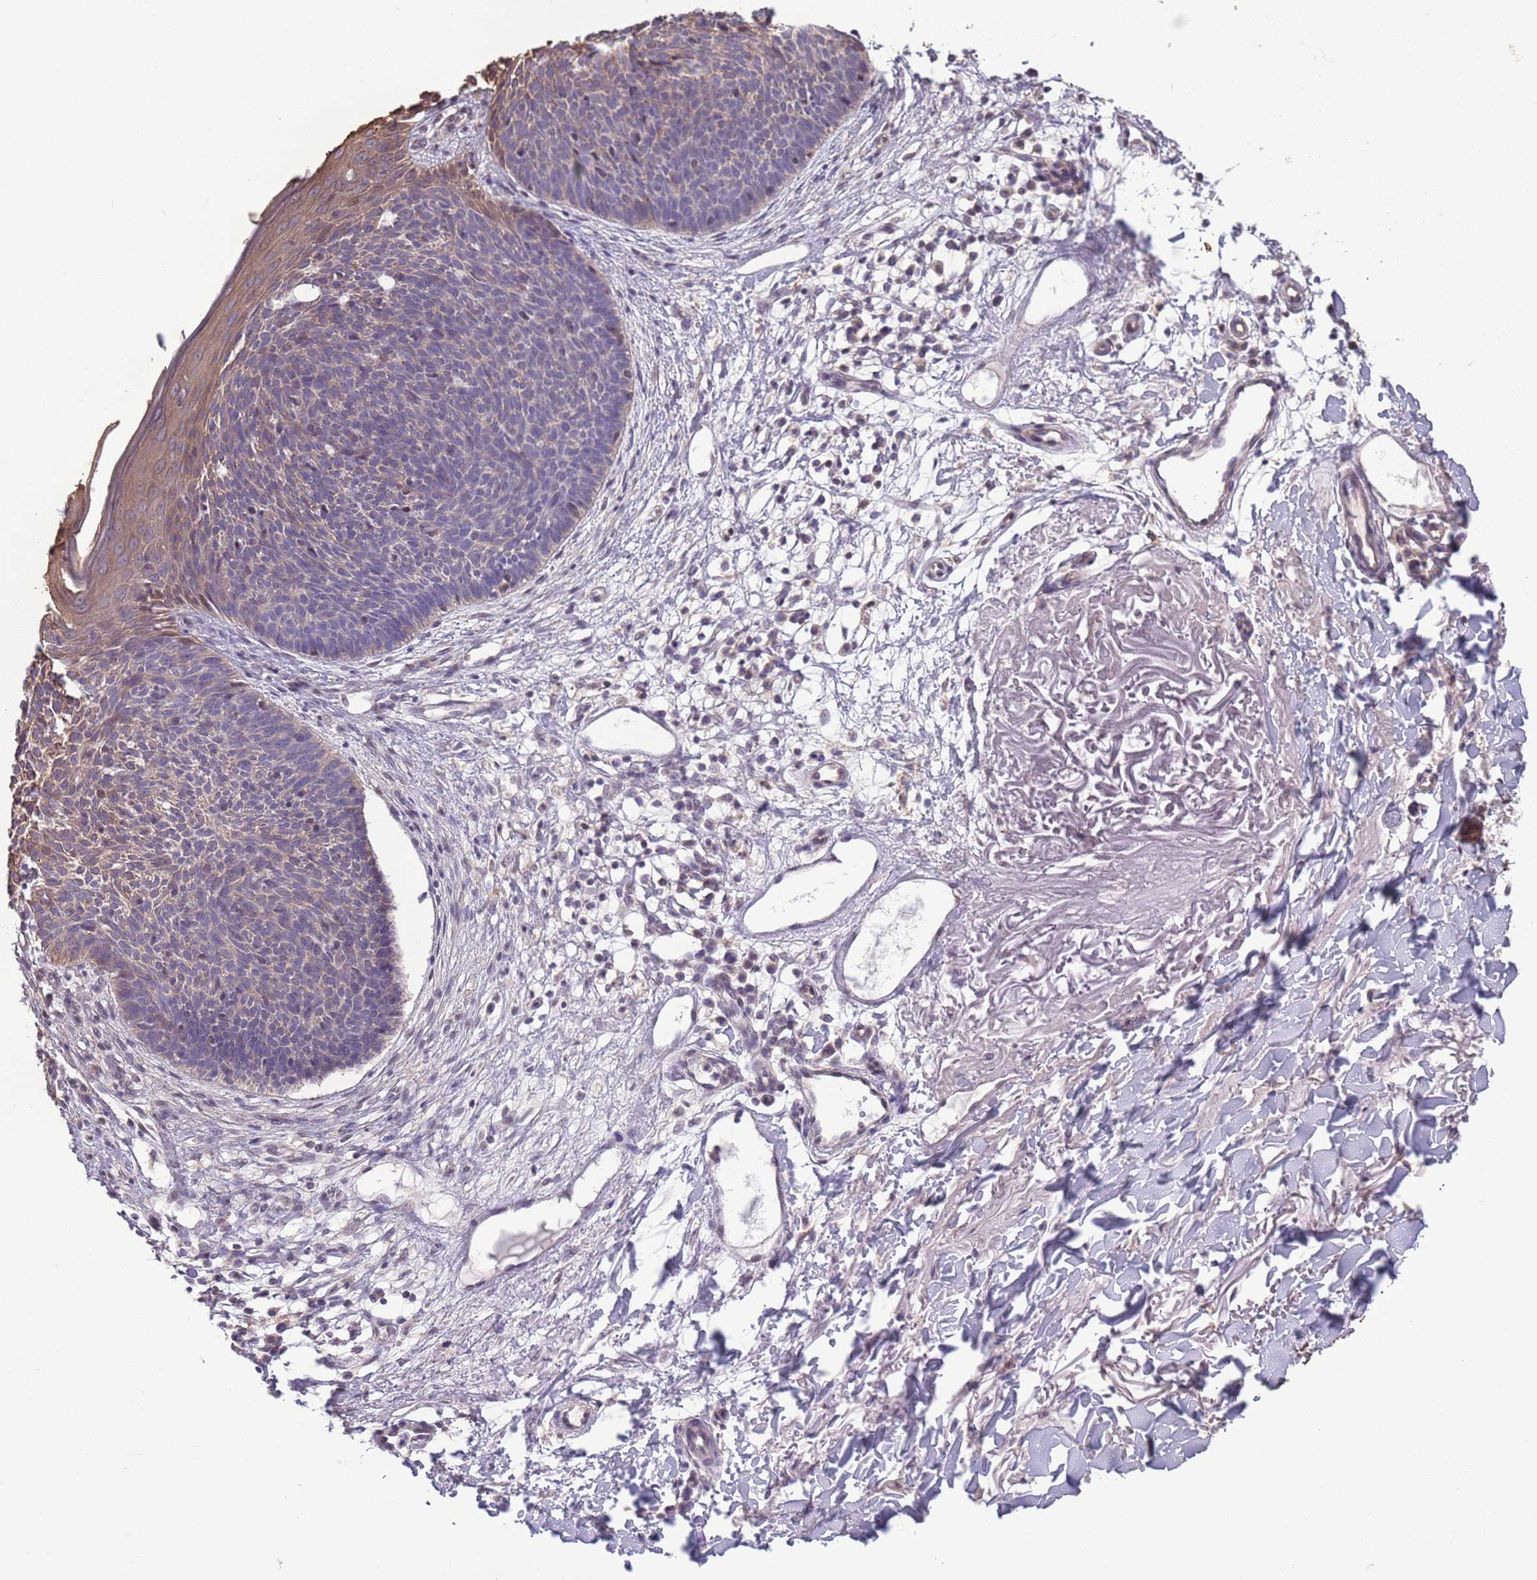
{"staining": {"intensity": "weak", "quantity": "<25%", "location": "cytoplasmic/membranous"}, "tissue": "skin cancer", "cell_type": "Tumor cells", "image_type": "cancer", "snomed": [{"axis": "morphology", "description": "Basal cell carcinoma"}, {"axis": "topography", "description": "Skin"}], "caption": "The immunohistochemistry micrograph has no significant staining in tumor cells of skin basal cell carcinoma tissue.", "gene": "CAPN9", "patient": {"sex": "male", "age": 84}}